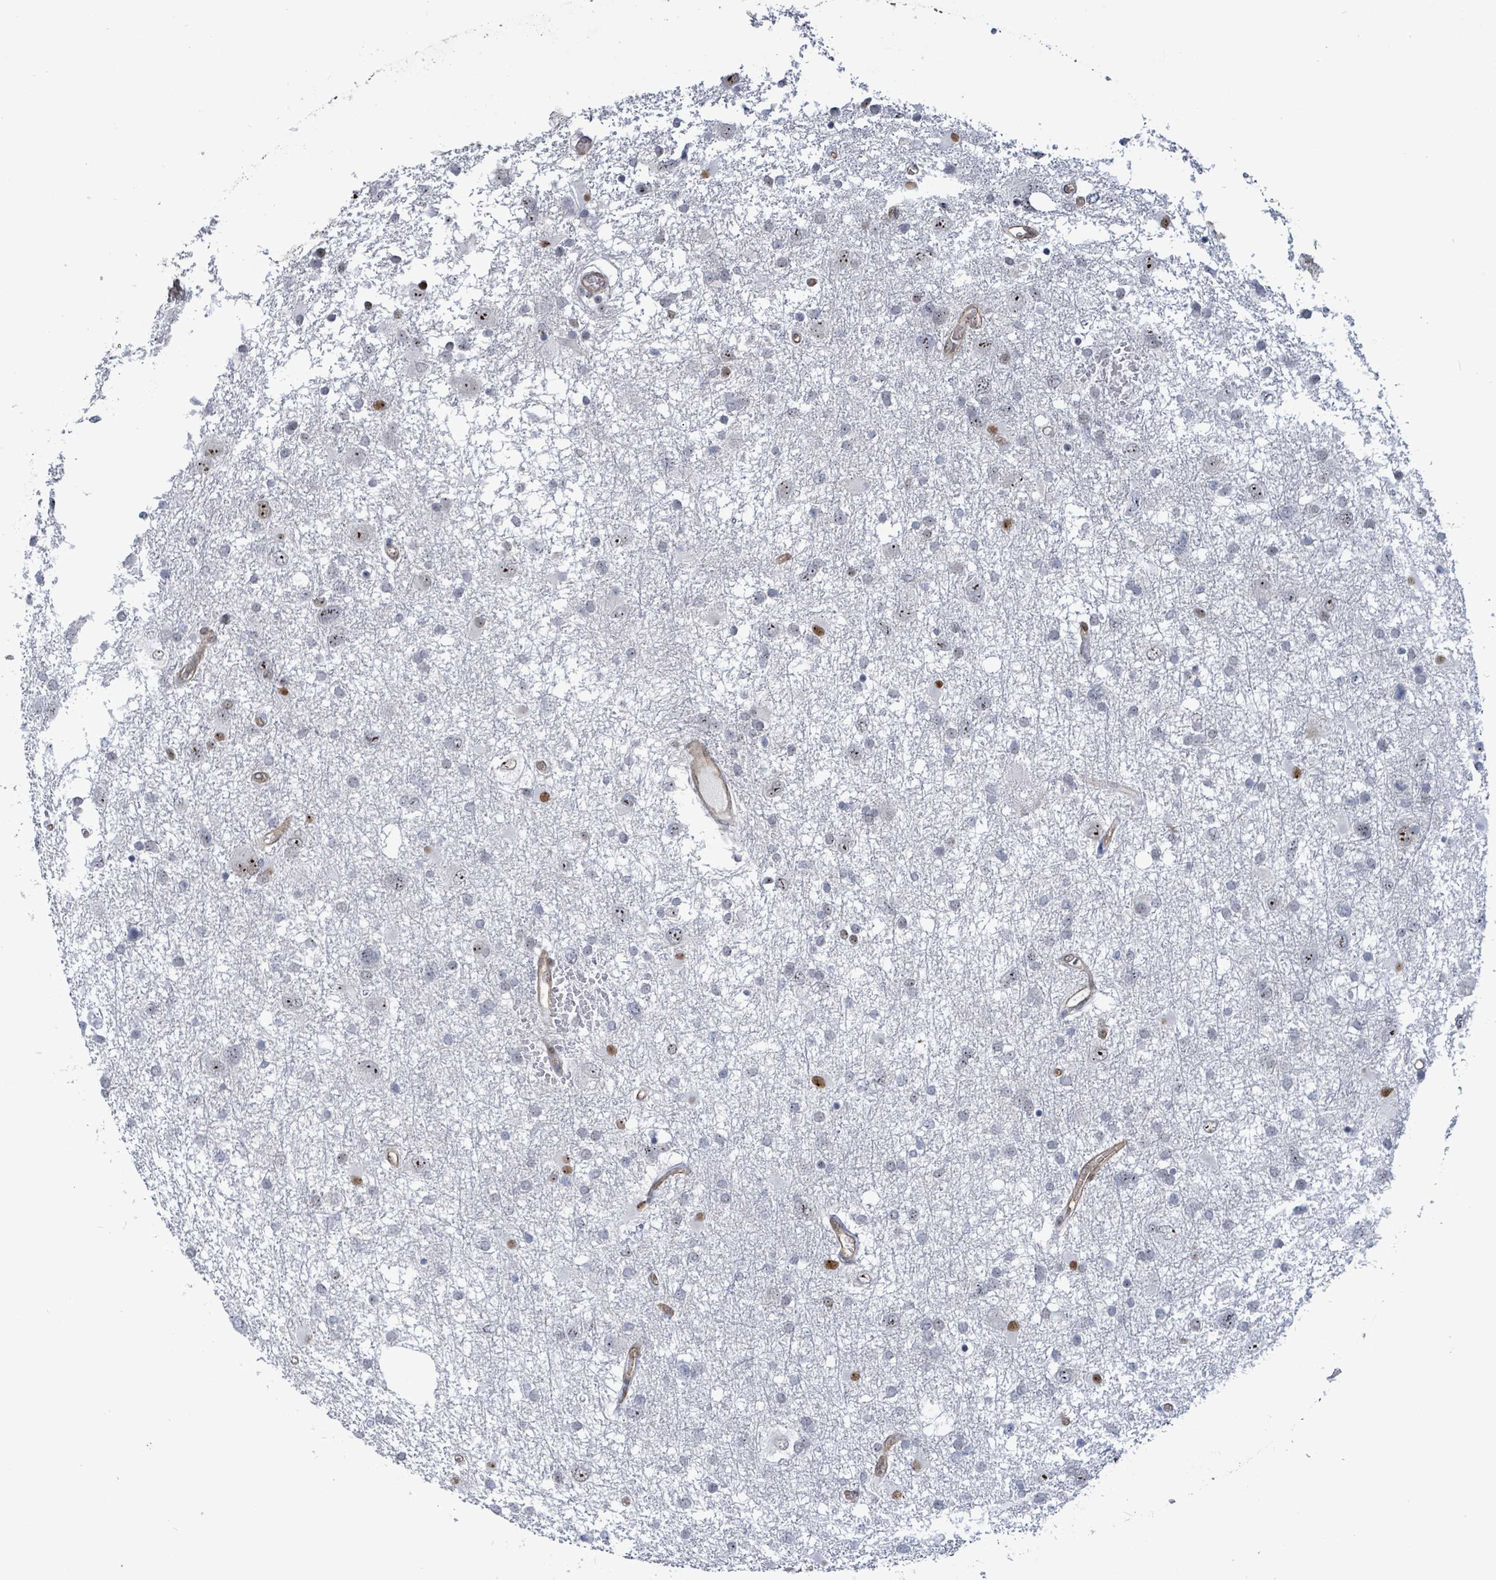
{"staining": {"intensity": "moderate", "quantity": "<25%", "location": "nuclear"}, "tissue": "glioma", "cell_type": "Tumor cells", "image_type": "cancer", "snomed": [{"axis": "morphology", "description": "Glioma, malignant, High grade"}, {"axis": "topography", "description": "Brain"}], "caption": "IHC of human malignant glioma (high-grade) reveals low levels of moderate nuclear expression in approximately <25% of tumor cells.", "gene": "RRN3", "patient": {"sex": "male", "age": 61}}